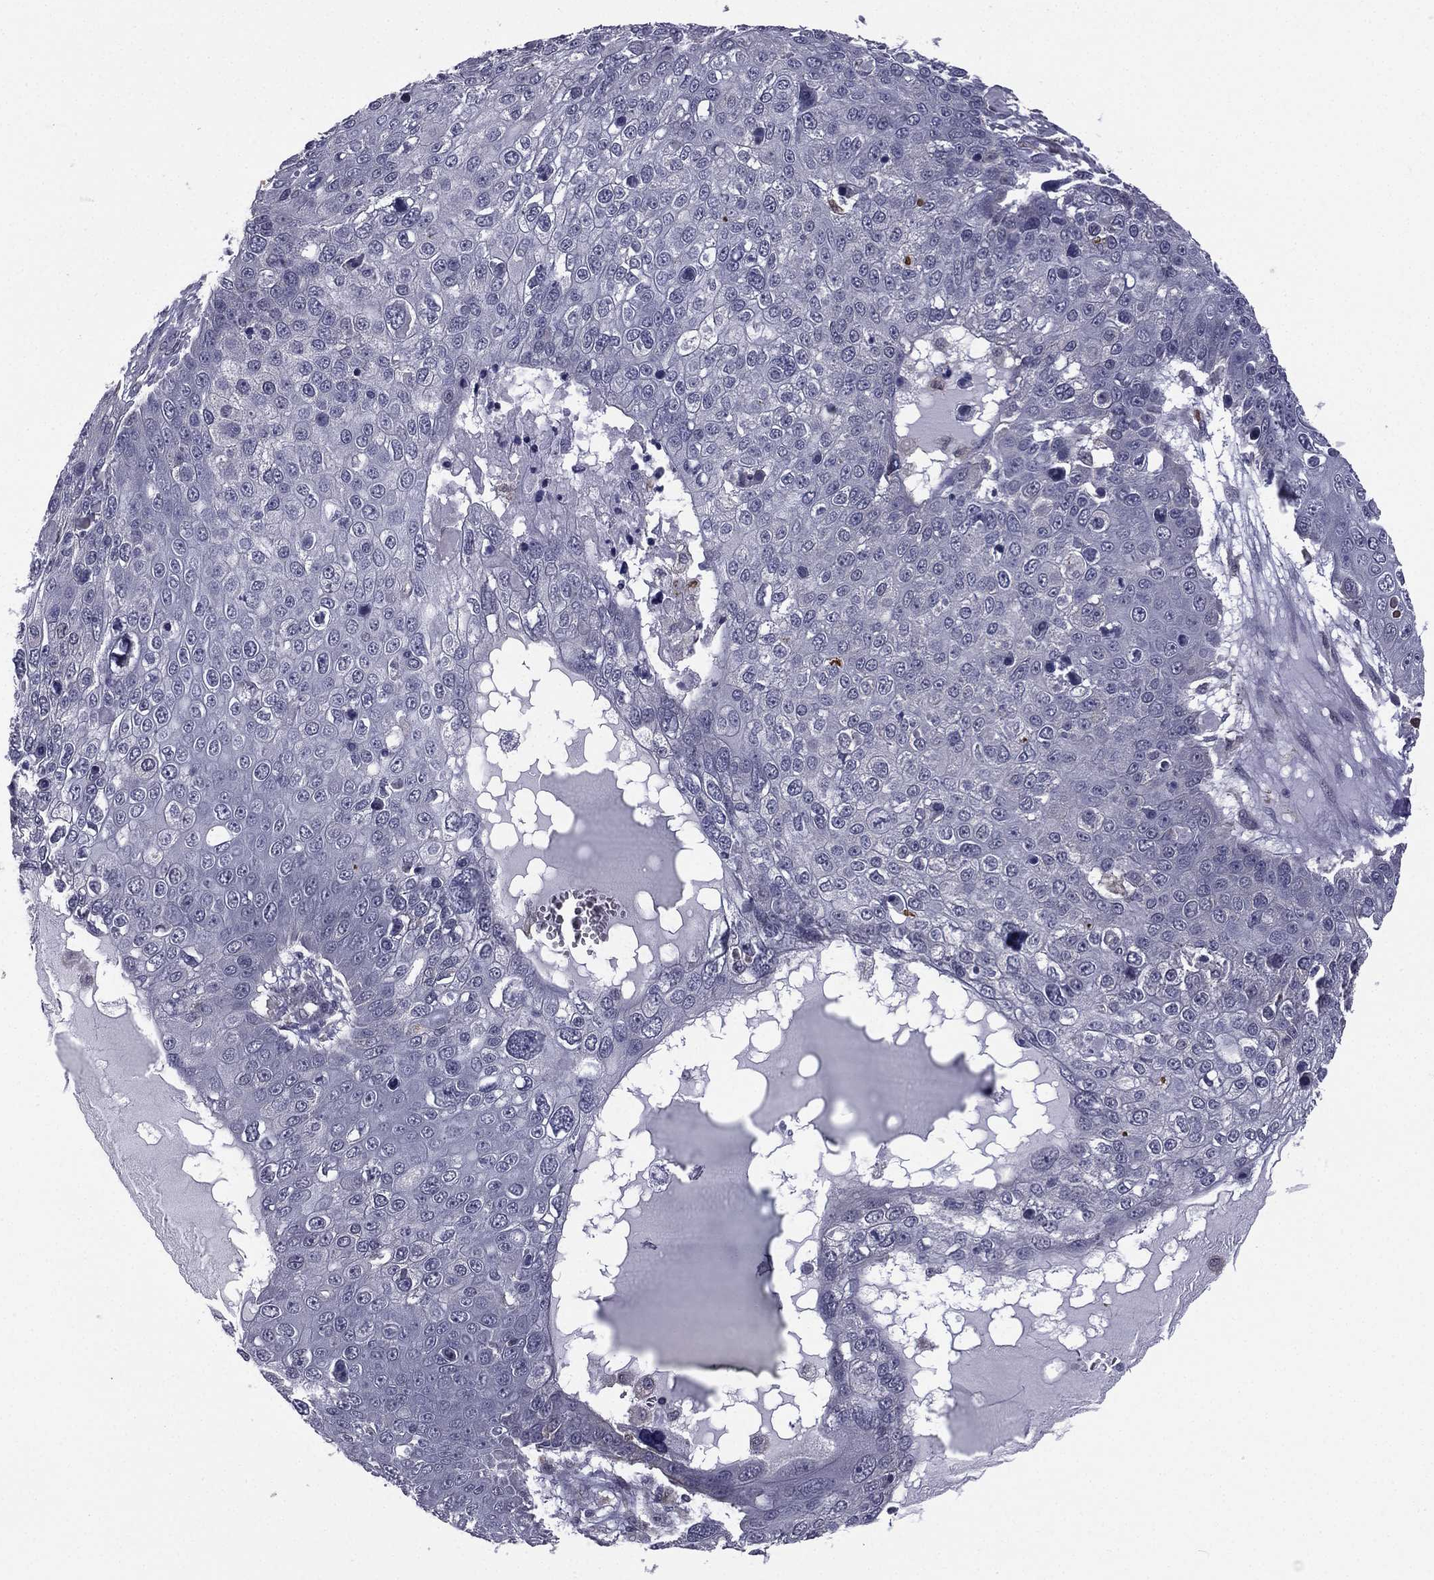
{"staining": {"intensity": "negative", "quantity": "none", "location": "none"}, "tissue": "skin cancer", "cell_type": "Tumor cells", "image_type": "cancer", "snomed": [{"axis": "morphology", "description": "Squamous cell carcinoma, NOS"}, {"axis": "topography", "description": "Skin"}], "caption": "There is no significant positivity in tumor cells of skin cancer (squamous cell carcinoma).", "gene": "ACTRT2", "patient": {"sex": "male", "age": 71}}